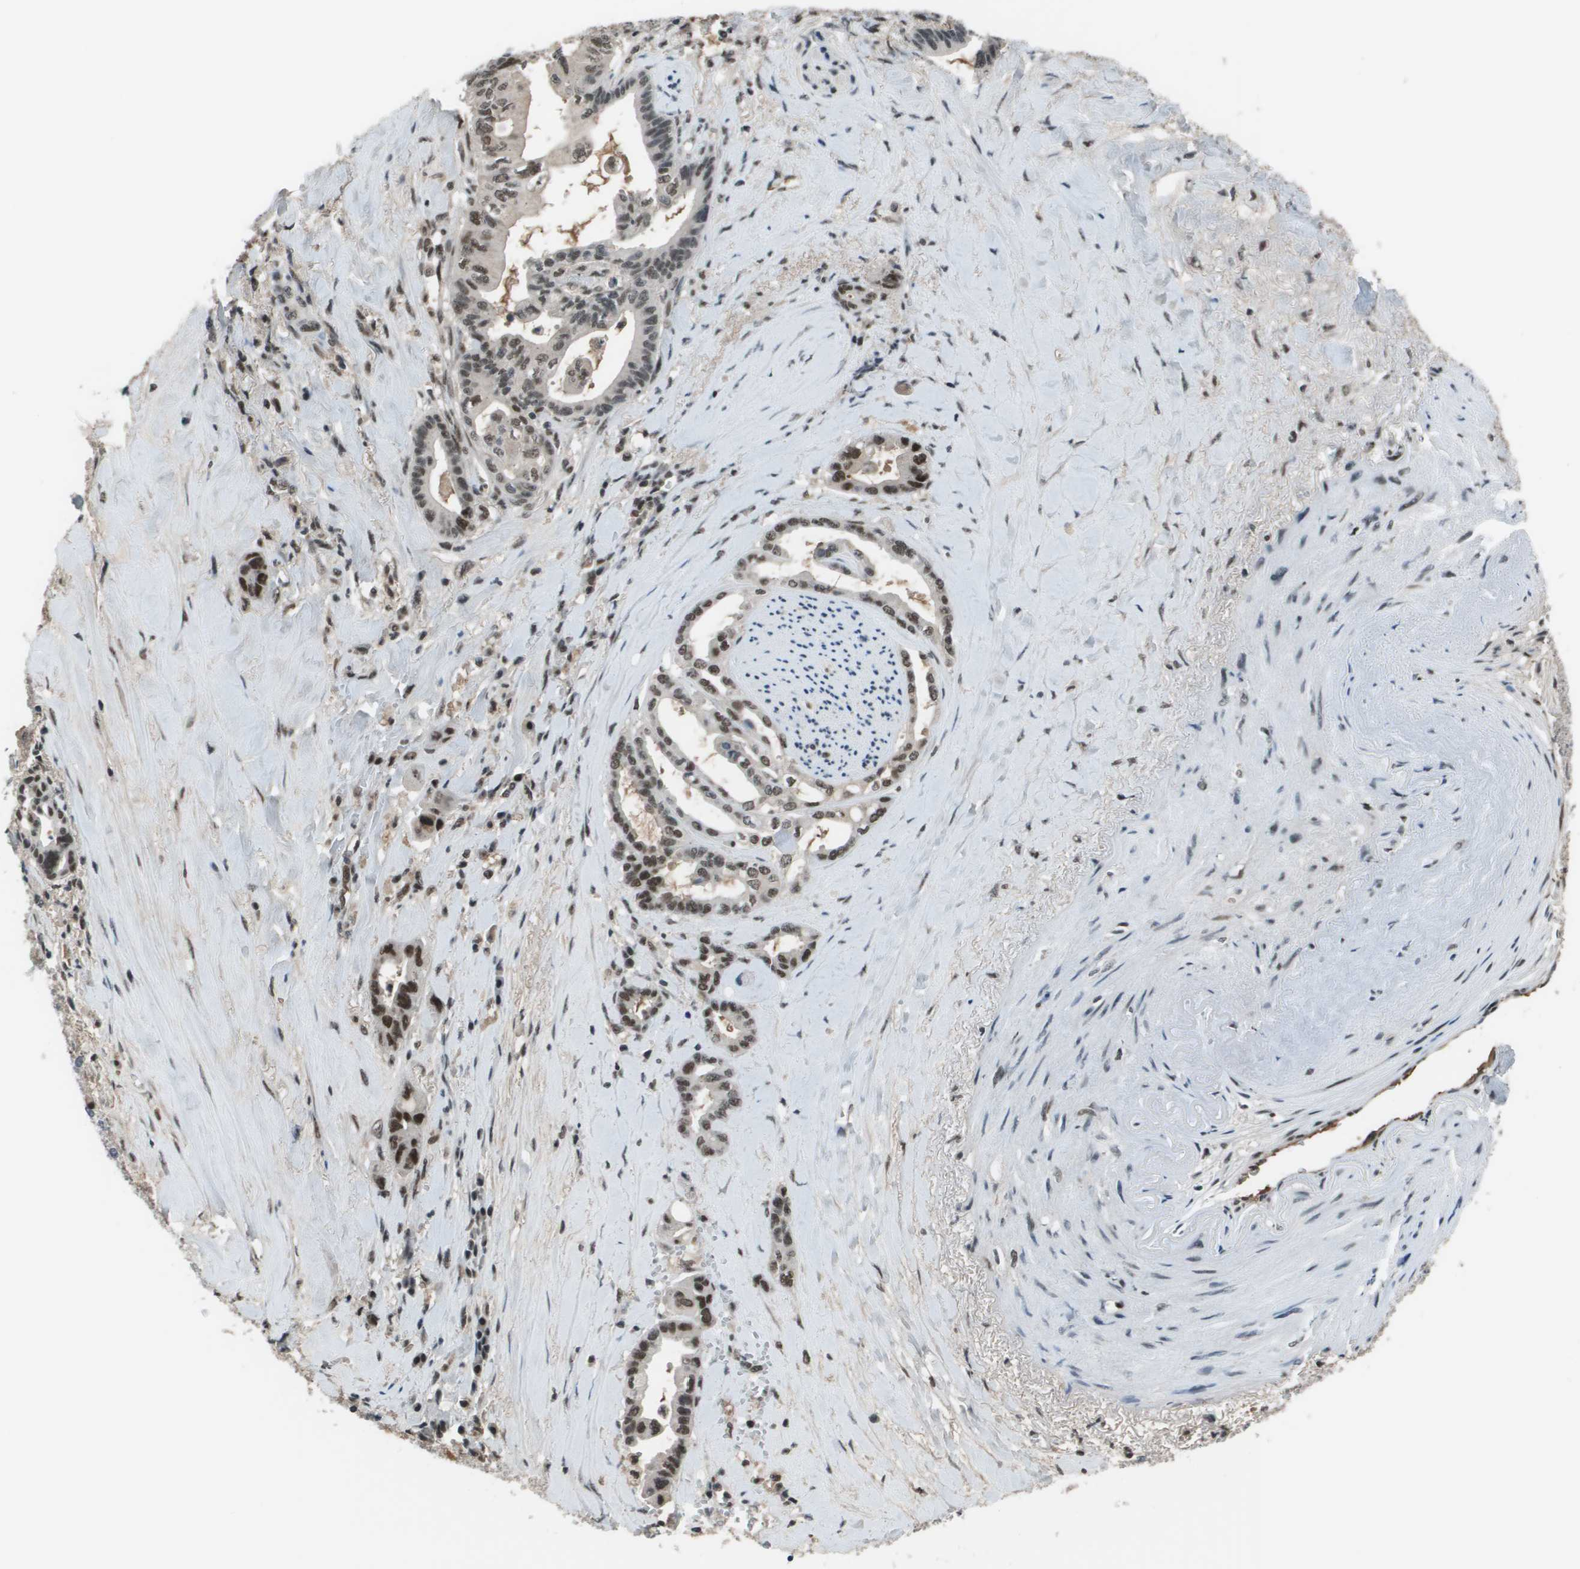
{"staining": {"intensity": "strong", "quantity": ">75%", "location": "nuclear"}, "tissue": "pancreatic cancer", "cell_type": "Tumor cells", "image_type": "cancer", "snomed": [{"axis": "morphology", "description": "Adenocarcinoma, NOS"}, {"axis": "topography", "description": "Pancreas"}], "caption": "Pancreatic cancer (adenocarcinoma) tissue reveals strong nuclear staining in about >75% of tumor cells", "gene": "THRAP3", "patient": {"sex": "male", "age": 70}}